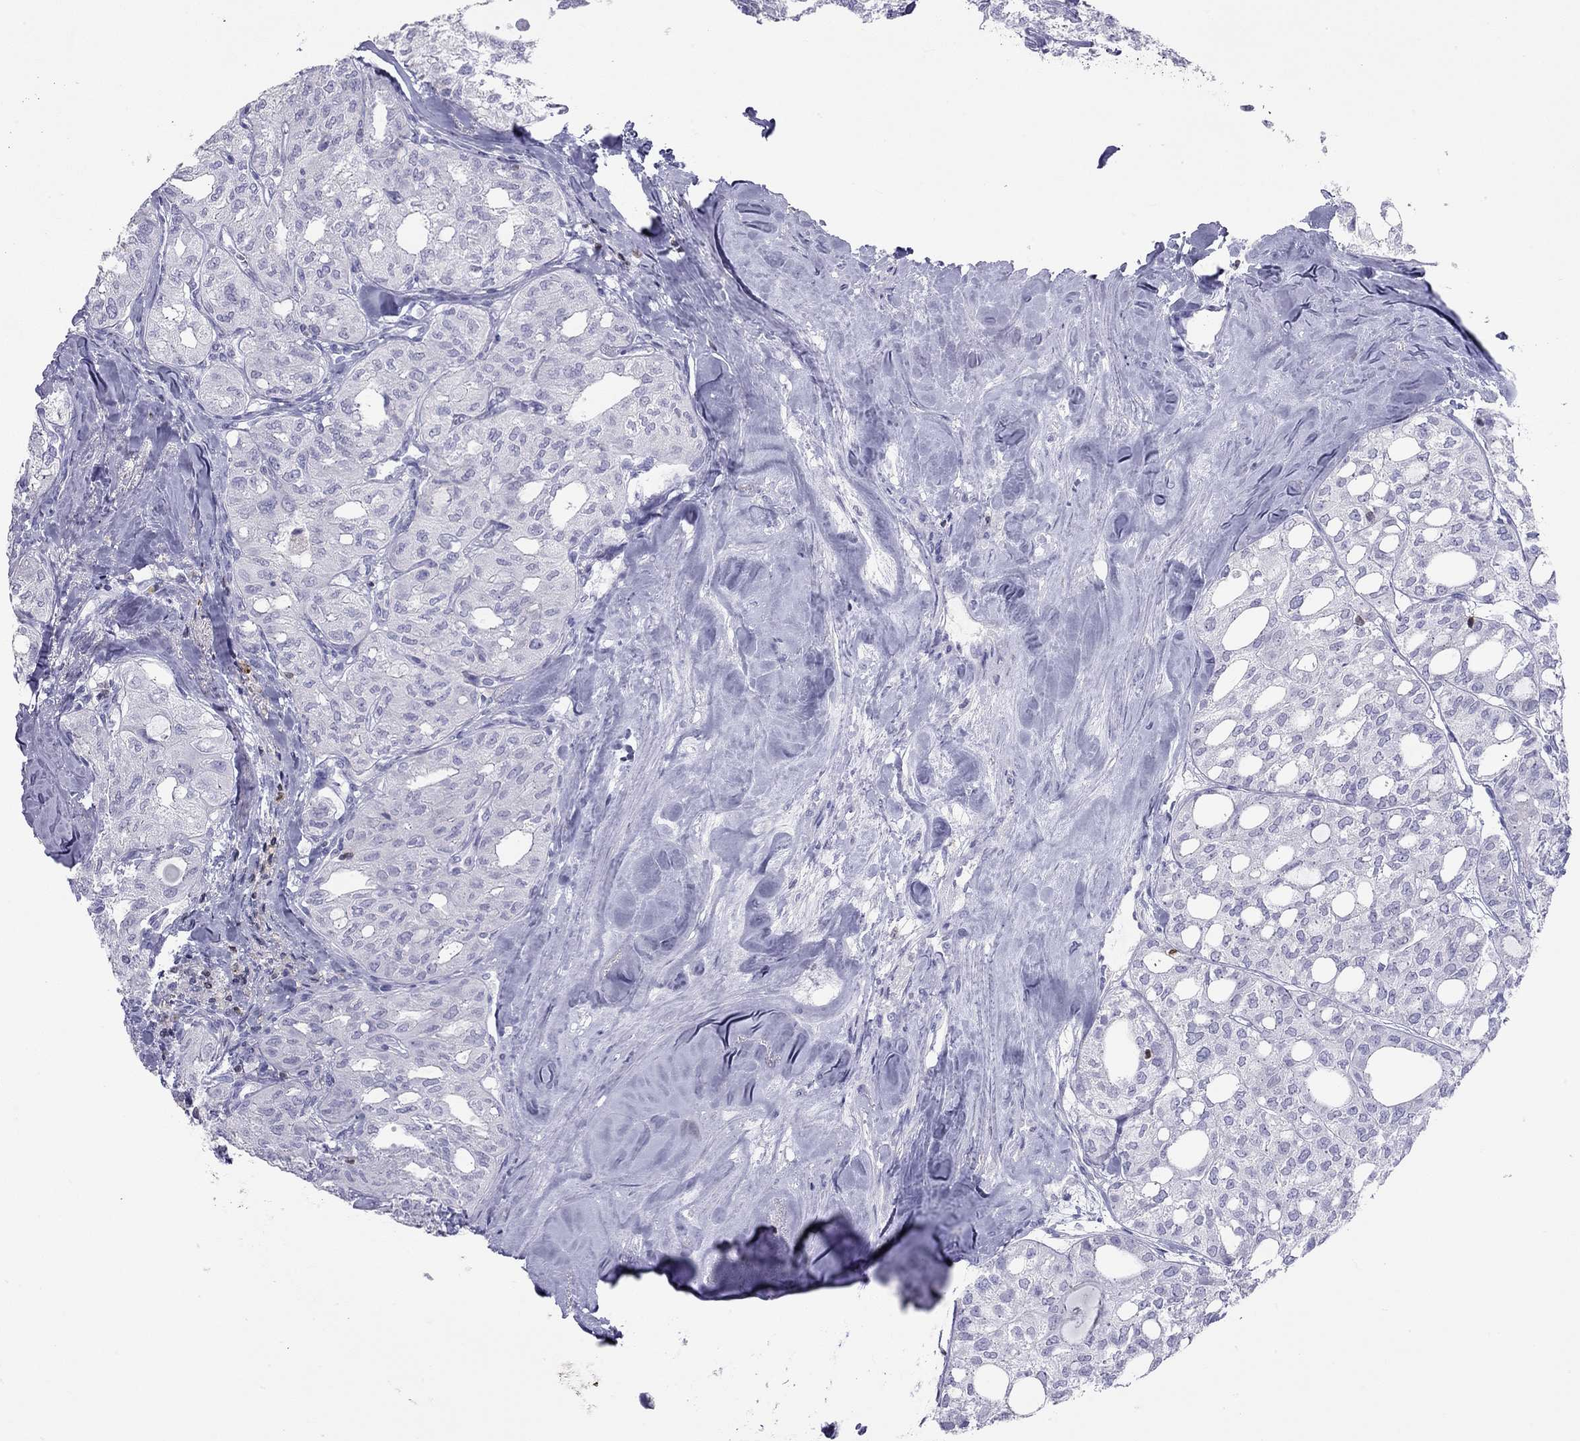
{"staining": {"intensity": "negative", "quantity": "none", "location": "none"}, "tissue": "thyroid cancer", "cell_type": "Tumor cells", "image_type": "cancer", "snomed": [{"axis": "morphology", "description": "Follicular adenoma carcinoma, NOS"}, {"axis": "topography", "description": "Thyroid gland"}], "caption": "Tumor cells are negative for brown protein staining in follicular adenoma carcinoma (thyroid). (DAB immunohistochemistry (IHC) visualized using brightfield microscopy, high magnification).", "gene": "SH2D2A", "patient": {"sex": "male", "age": 75}}